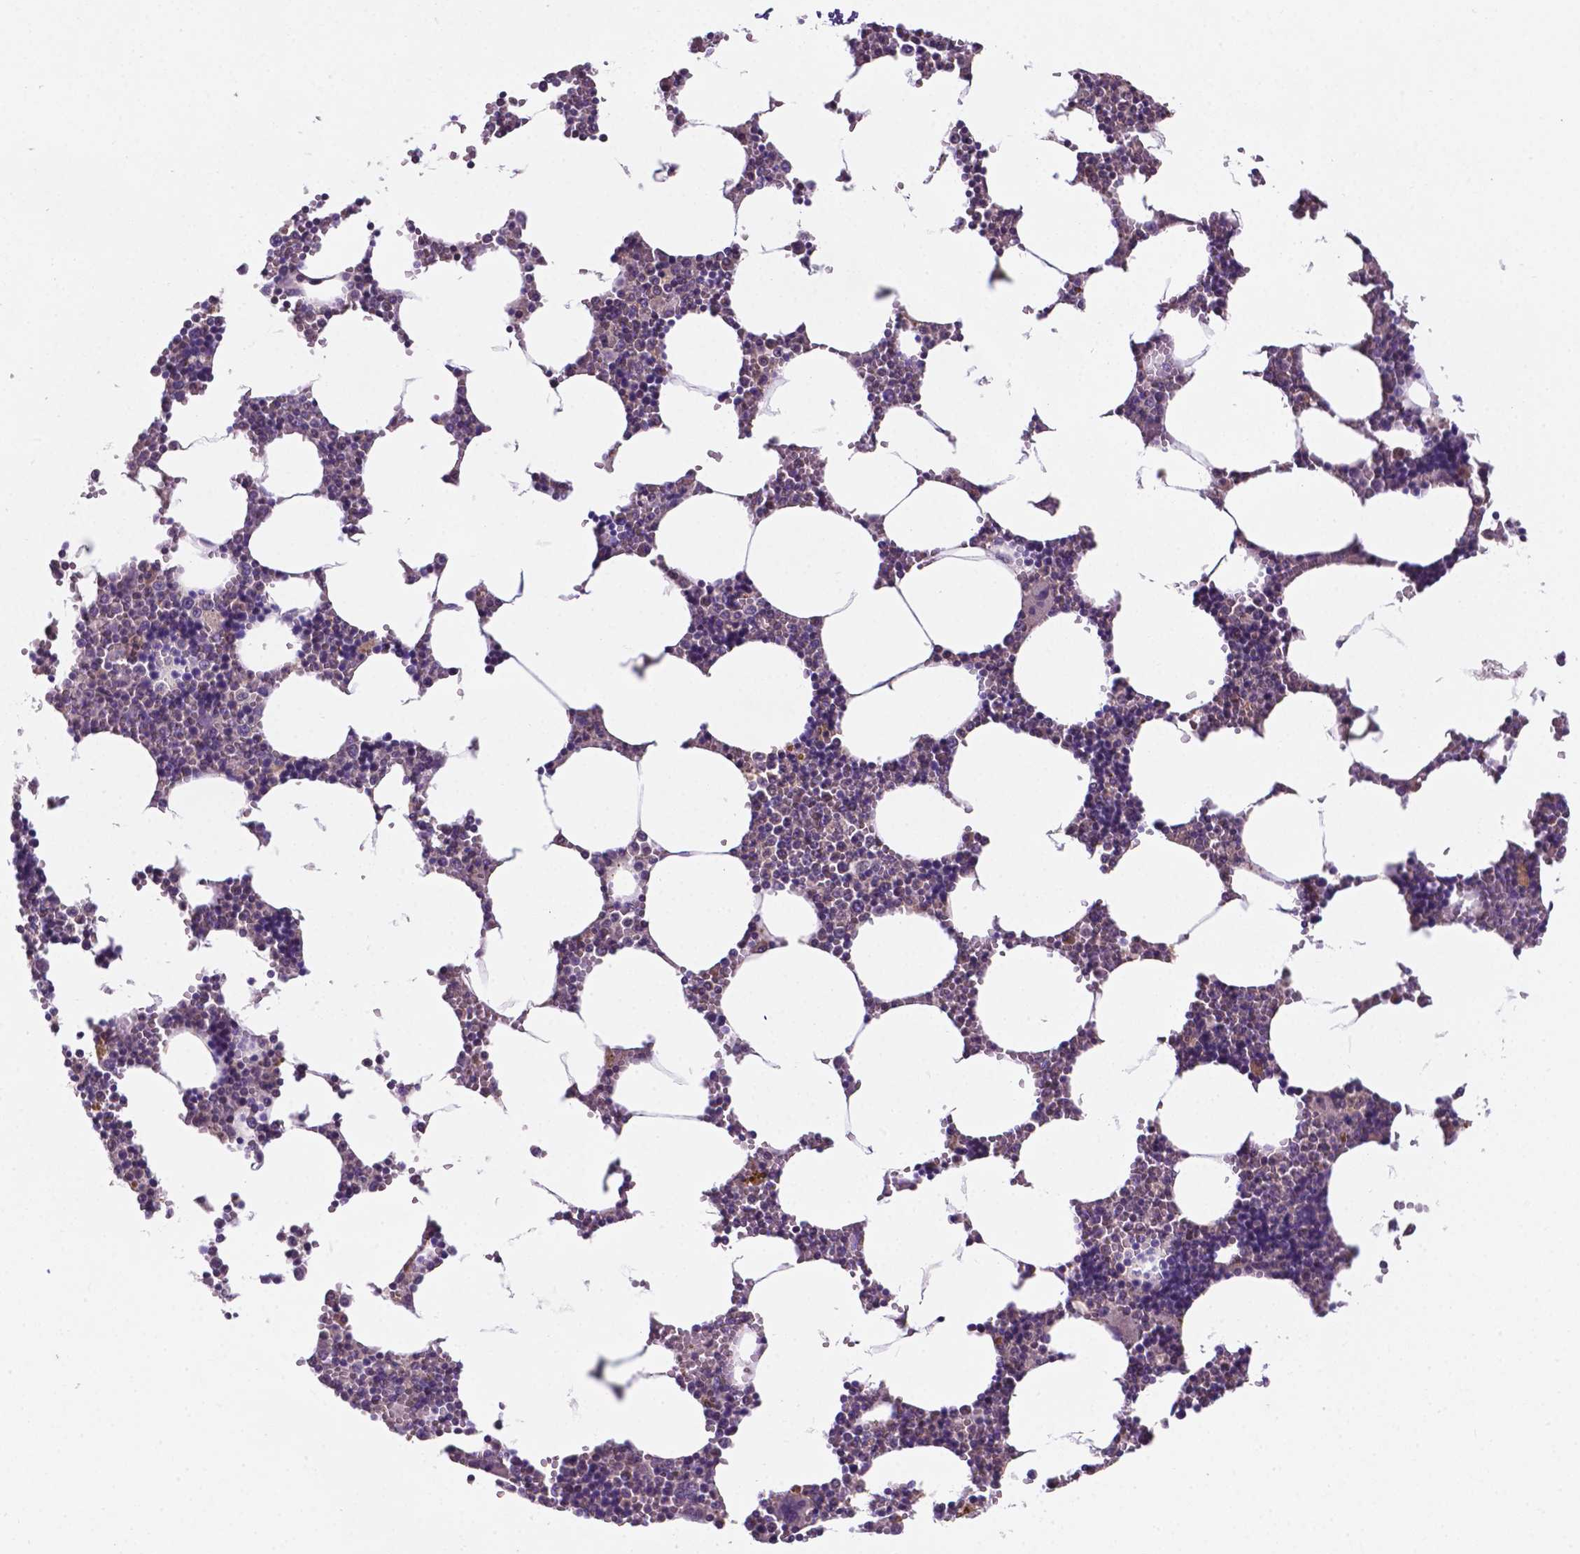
{"staining": {"intensity": "moderate", "quantity": "<25%", "location": "cytoplasmic/membranous"}, "tissue": "bone marrow", "cell_type": "Hematopoietic cells", "image_type": "normal", "snomed": [{"axis": "morphology", "description": "Normal tissue, NOS"}, {"axis": "topography", "description": "Bone marrow"}], "caption": "Immunohistochemical staining of benign human bone marrow displays <25% levels of moderate cytoplasmic/membranous protein positivity in about <25% of hematopoietic cells.", "gene": "TM4SF20", "patient": {"sex": "male", "age": 54}}